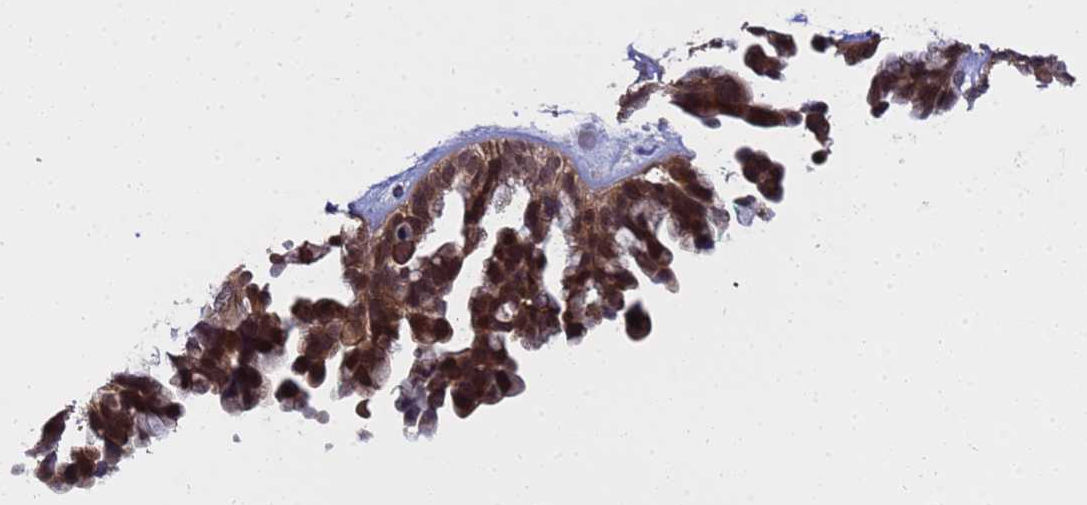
{"staining": {"intensity": "strong", "quantity": ">75%", "location": "cytoplasmic/membranous,nuclear"}, "tissue": "ovarian cancer", "cell_type": "Tumor cells", "image_type": "cancer", "snomed": [{"axis": "morphology", "description": "Cystadenocarcinoma, serous, NOS"}, {"axis": "topography", "description": "Ovary"}], "caption": "Protein expression by IHC shows strong cytoplasmic/membranous and nuclear staining in about >75% of tumor cells in serous cystadenocarcinoma (ovarian).", "gene": "ANAPC13", "patient": {"sex": "female", "age": 56}}